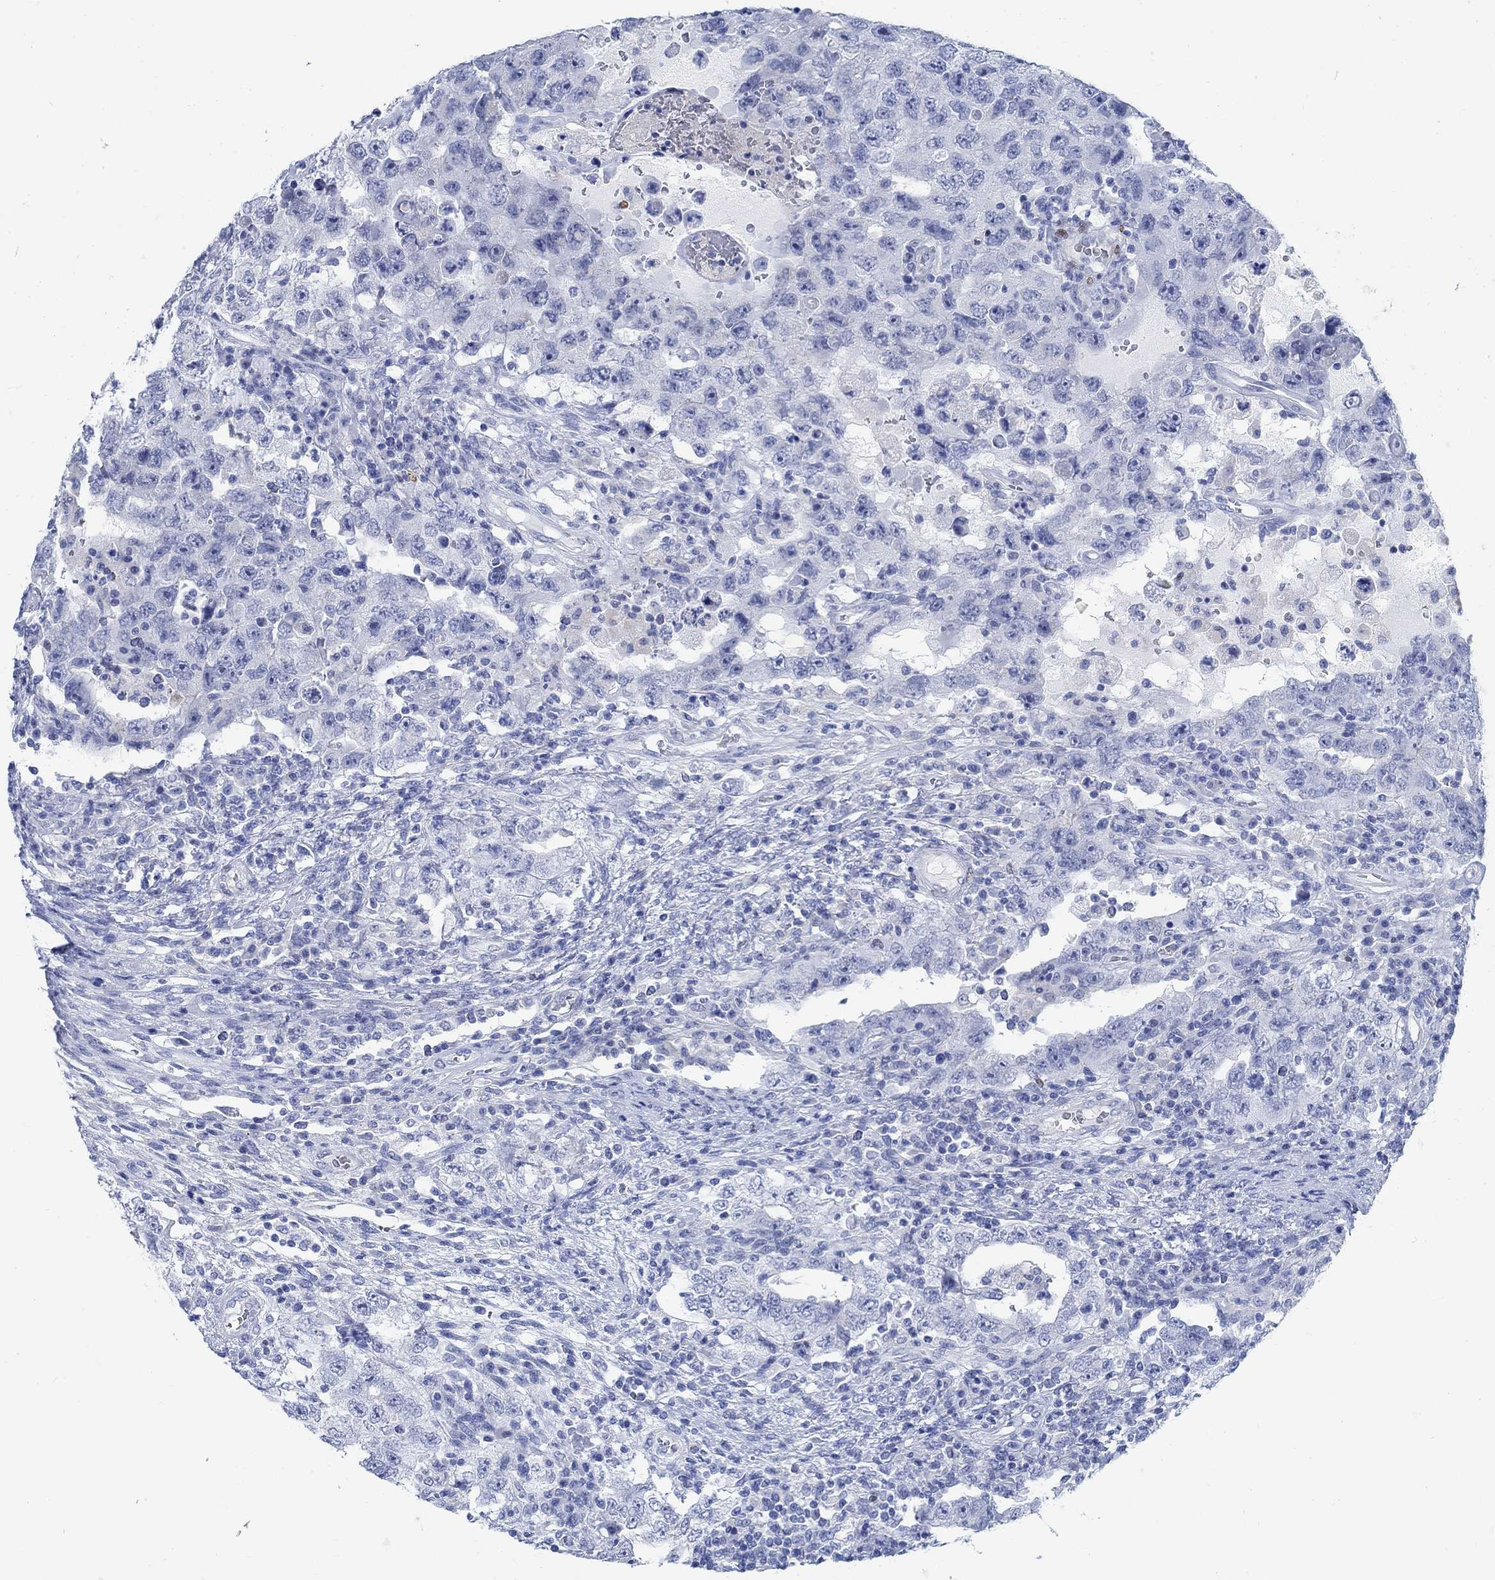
{"staining": {"intensity": "negative", "quantity": "none", "location": "none"}, "tissue": "testis cancer", "cell_type": "Tumor cells", "image_type": "cancer", "snomed": [{"axis": "morphology", "description": "Carcinoma, Embryonal, NOS"}, {"axis": "topography", "description": "Testis"}], "caption": "The image exhibits no staining of tumor cells in embryonal carcinoma (testis).", "gene": "RBM20", "patient": {"sex": "male", "age": 26}}